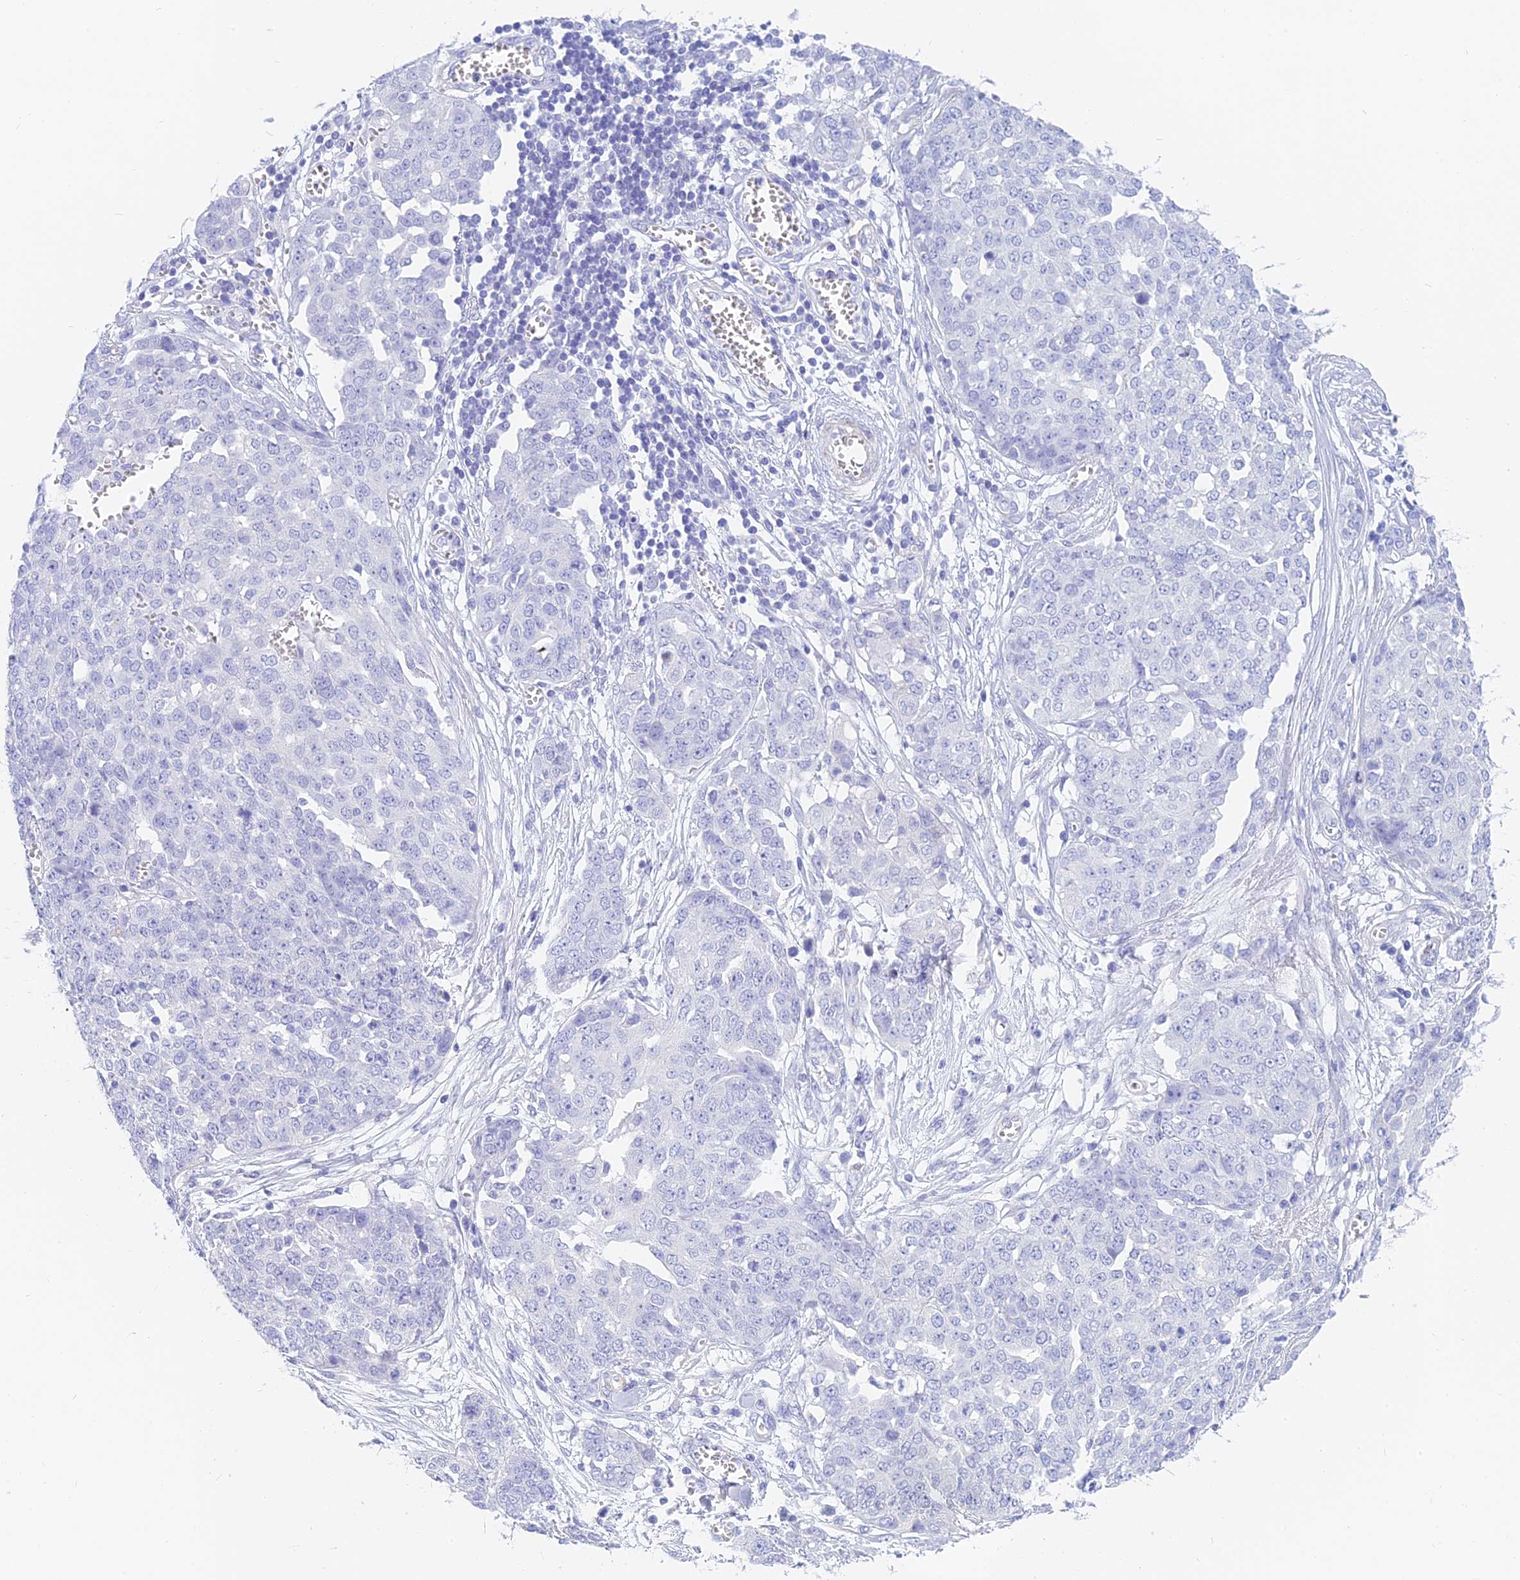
{"staining": {"intensity": "negative", "quantity": "none", "location": "none"}, "tissue": "ovarian cancer", "cell_type": "Tumor cells", "image_type": "cancer", "snomed": [{"axis": "morphology", "description": "Cystadenocarcinoma, serous, NOS"}, {"axis": "topography", "description": "Soft tissue"}, {"axis": "topography", "description": "Ovary"}], "caption": "Immunohistochemistry (IHC) of human serous cystadenocarcinoma (ovarian) displays no staining in tumor cells.", "gene": "SLC36A2", "patient": {"sex": "female", "age": 57}}